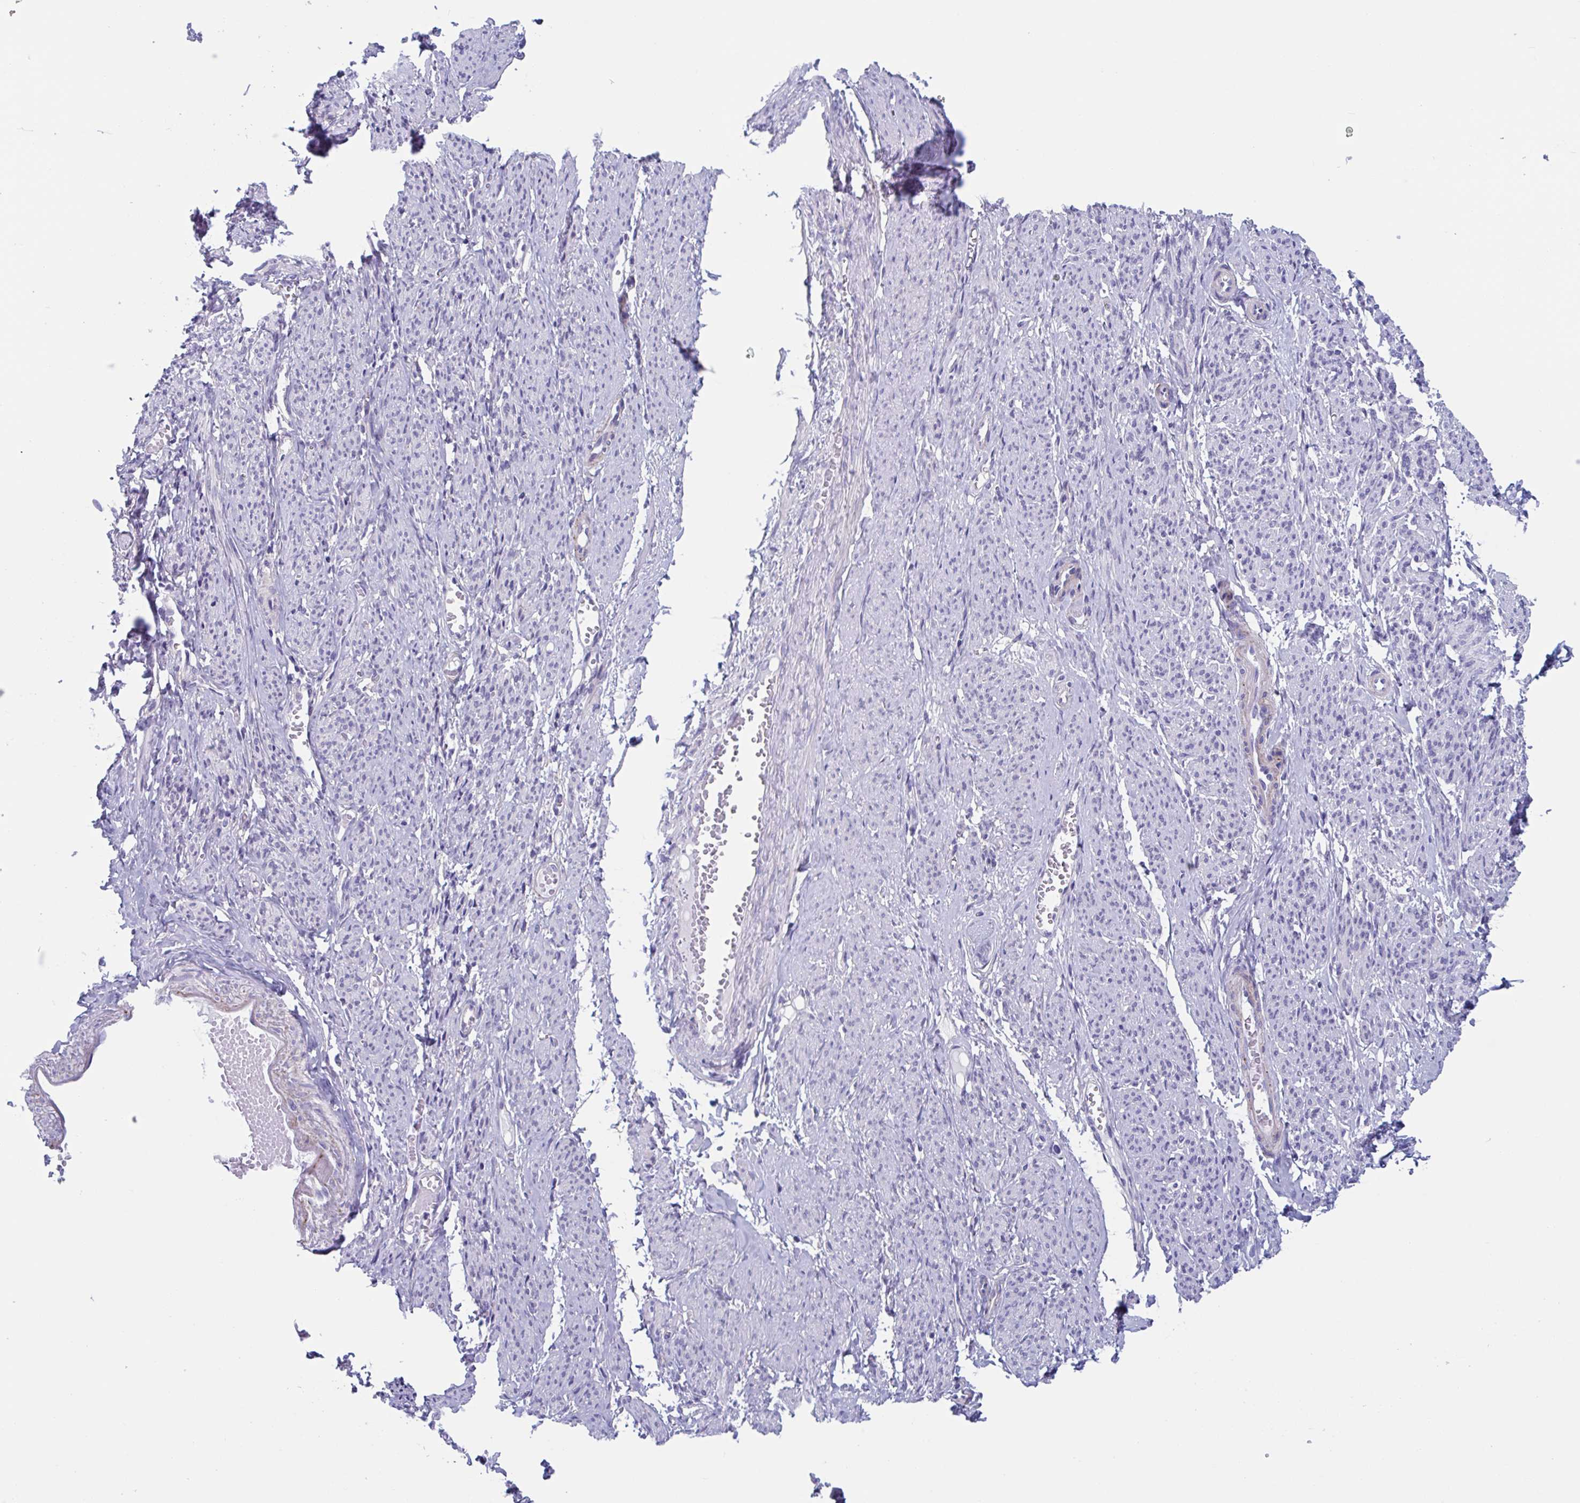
{"staining": {"intensity": "negative", "quantity": "none", "location": "none"}, "tissue": "smooth muscle", "cell_type": "Smooth muscle cells", "image_type": "normal", "snomed": [{"axis": "morphology", "description": "Normal tissue, NOS"}, {"axis": "topography", "description": "Smooth muscle"}], "caption": "An immunohistochemistry (IHC) photomicrograph of benign smooth muscle is shown. There is no staining in smooth muscle cells of smooth muscle.", "gene": "LPIN3", "patient": {"sex": "female", "age": 65}}